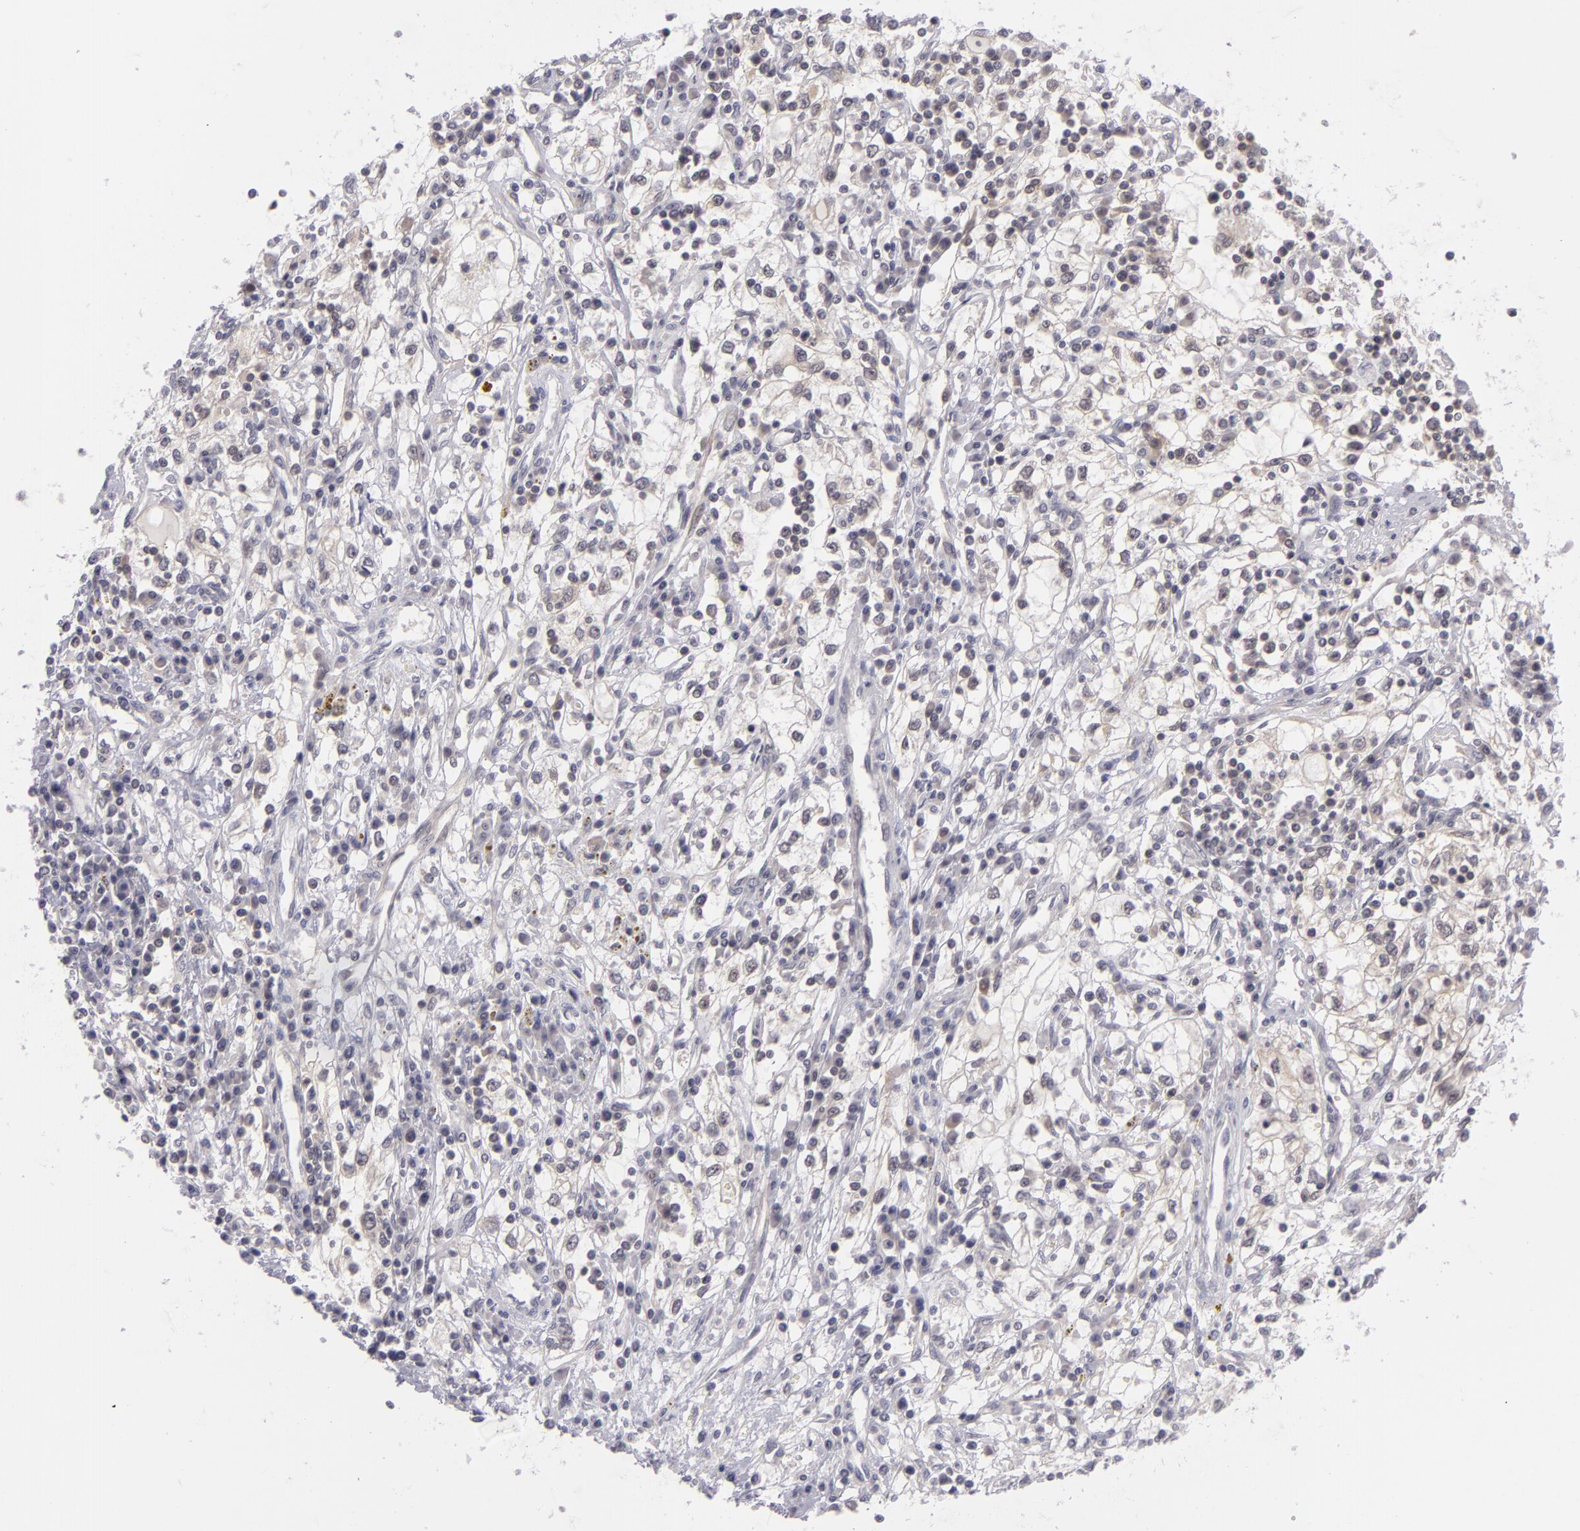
{"staining": {"intensity": "negative", "quantity": "none", "location": "none"}, "tissue": "renal cancer", "cell_type": "Tumor cells", "image_type": "cancer", "snomed": [{"axis": "morphology", "description": "Adenocarcinoma, NOS"}, {"axis": "topography", "description": "Kidney"}], "caption": "This is a micrograph of IHC staining of renal adenocarcinoma, which shows no staining in tumor cells.", "gene": "BCL10", "patient": {"sex": "male", "age": 82}}